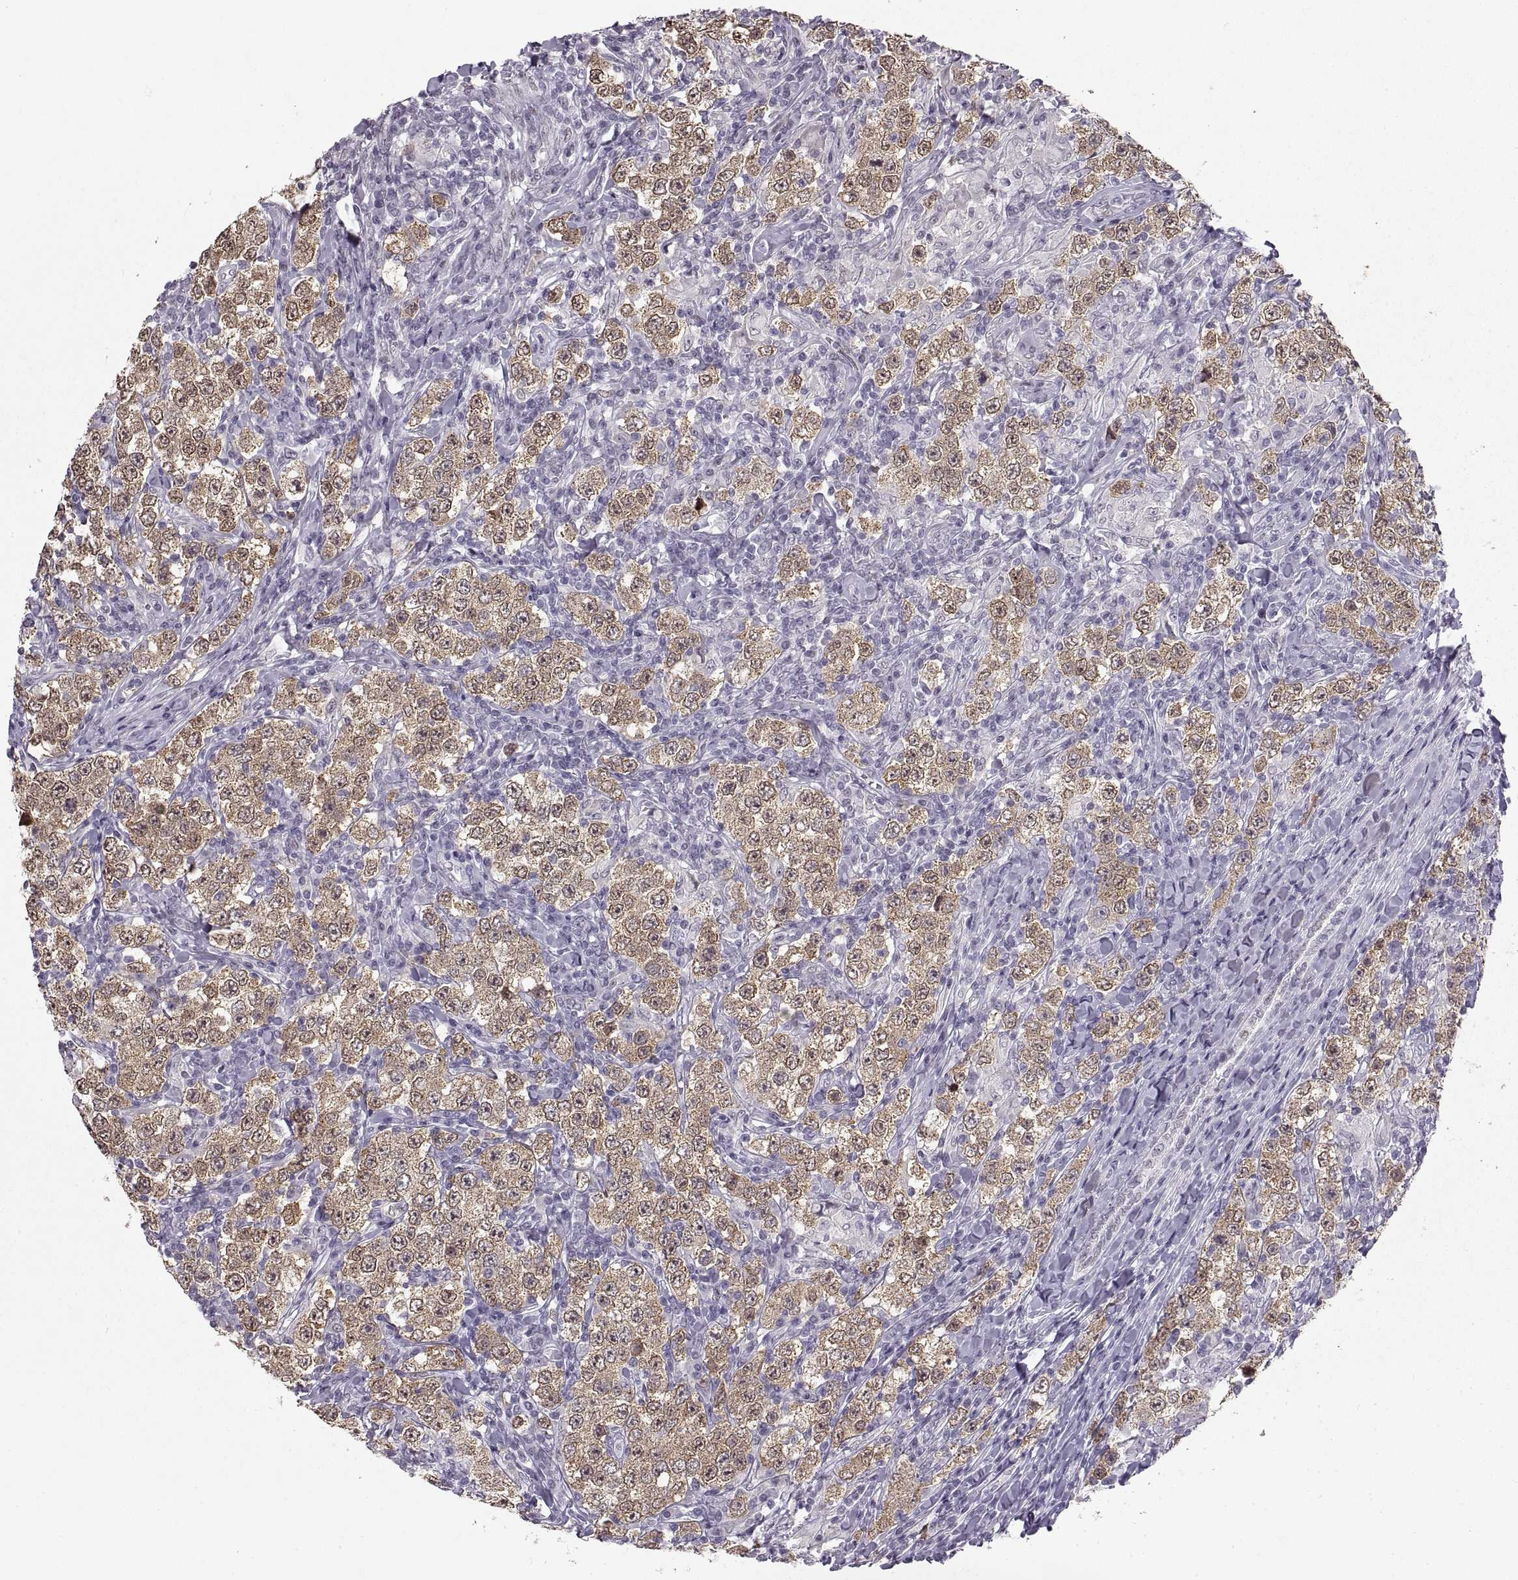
{"staining": {"intensity": "moderate", "quantity": ">75%", "location": "cytoplasmic/membranous"}, "tissue": "testis cancer", "cell_type": "Tumor cells", "image_type": "cancer", "snomed": [{"axis": "morphology", "description": "Seminoma, NOS"}, {"axis": "morphology", "description": "Carcinoma, Embryonal, NOS"}, {"axis": "topography", "description": "Testis"}], "caption": "The photomicrograph exhibits immunohistochemical staining of testis cancer (seminoma). There is moderate cytoplasmic/membranous expression is appreciated in about >75% of tumor cells. The staining was performed using DAB (3,3'-diaminobenzidine) to visualize the protein expression in brown, while the nuclei were stained in blue with hematoxylin (Magnification: 20x).", "gene": "NANOS3", "patient": {"sex": "male", "age": 41}}